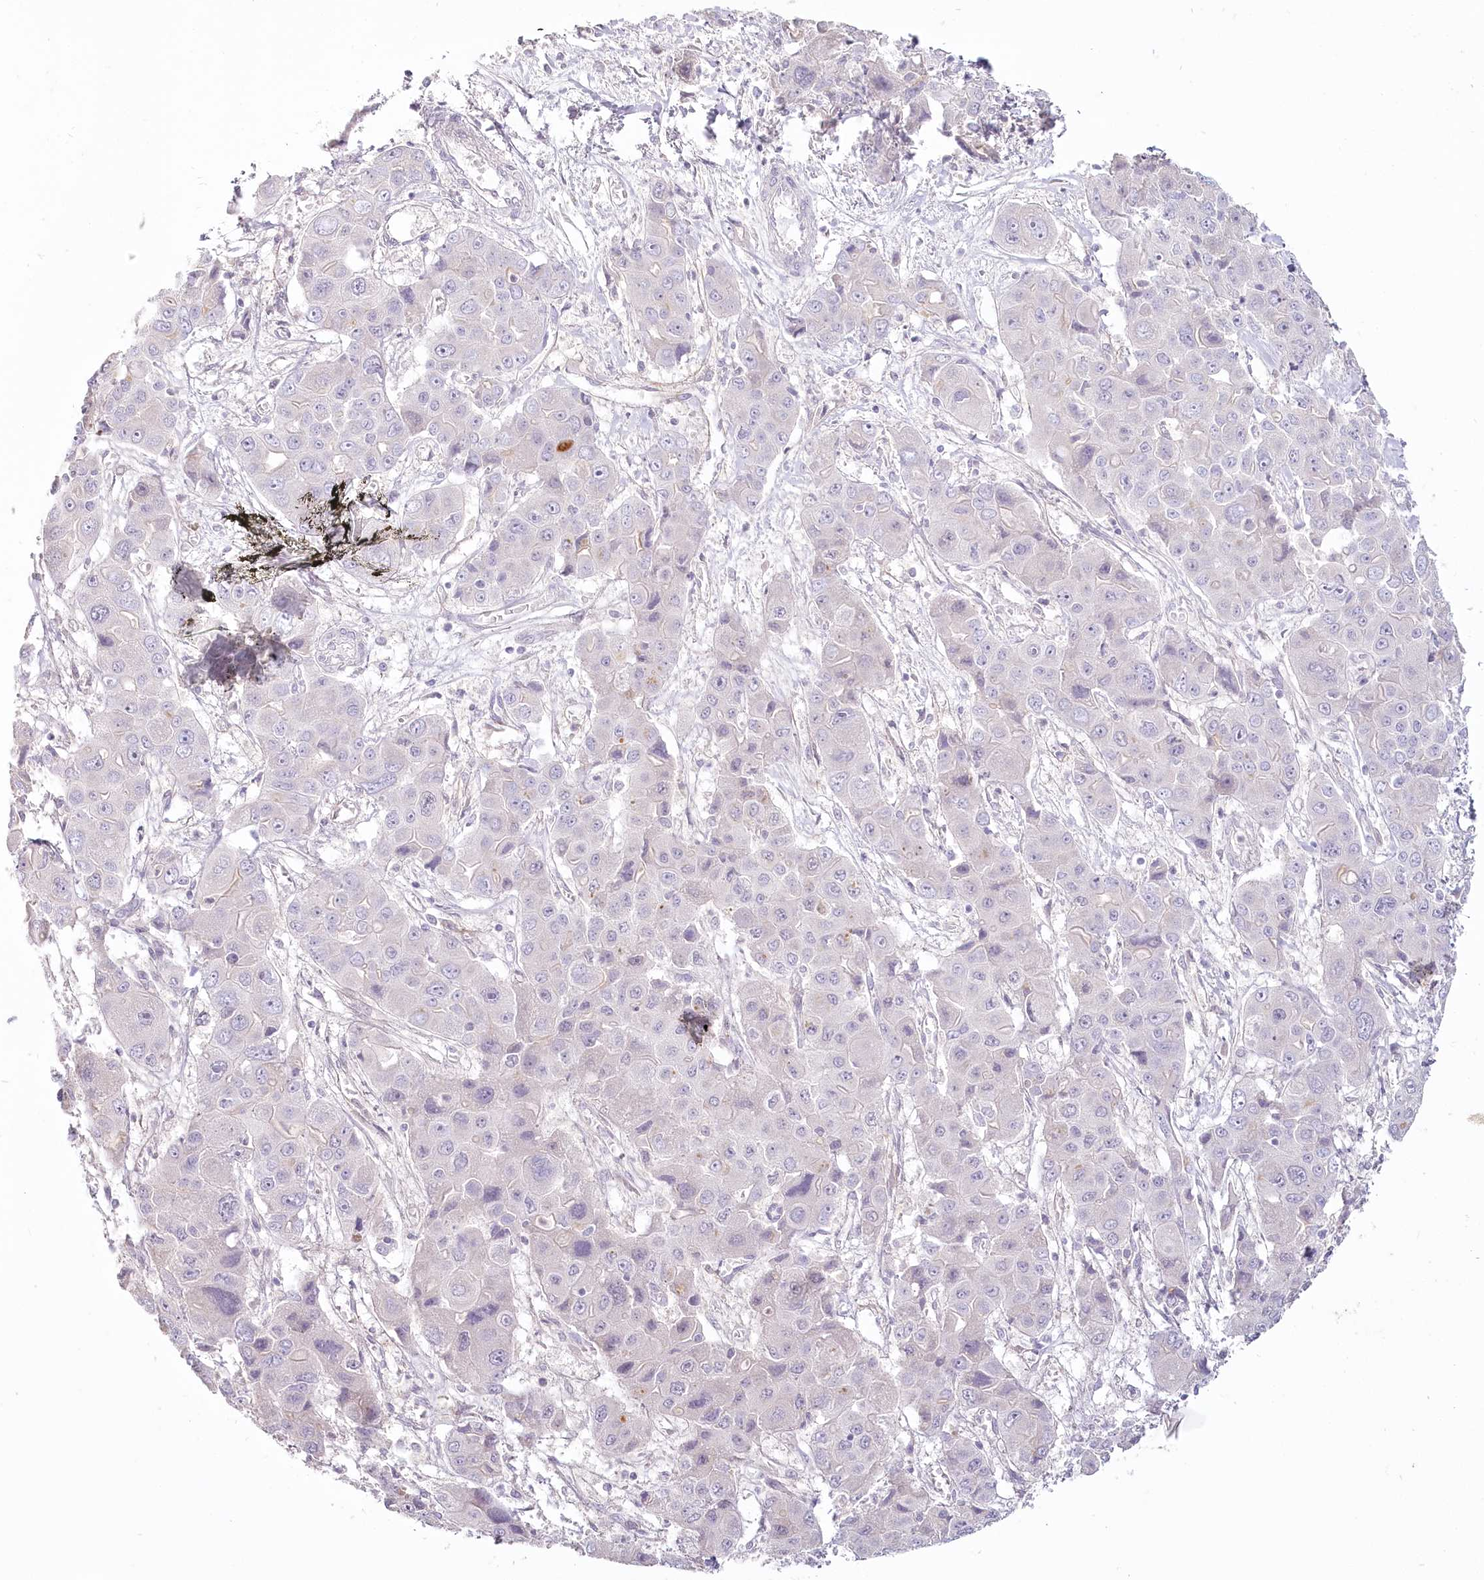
{"staining": {"intensity": "negative", "quantity": "none", "location": "none"}, "tissue": "liver cancer", "cell_type": "Tumor cells", "image_type": "cancer", "snomed": [{"axis": "morphology", "description": "Cholangiocarcinoma"}, {"axis": "topography", "description": "Liver"}], "caption": "Protein analysis of cholangiocarcinoma (liver) exhibits no significant positivity in tumor cells.", "gene": "USP11", "patient": {"sex": "male", "age": 67}}